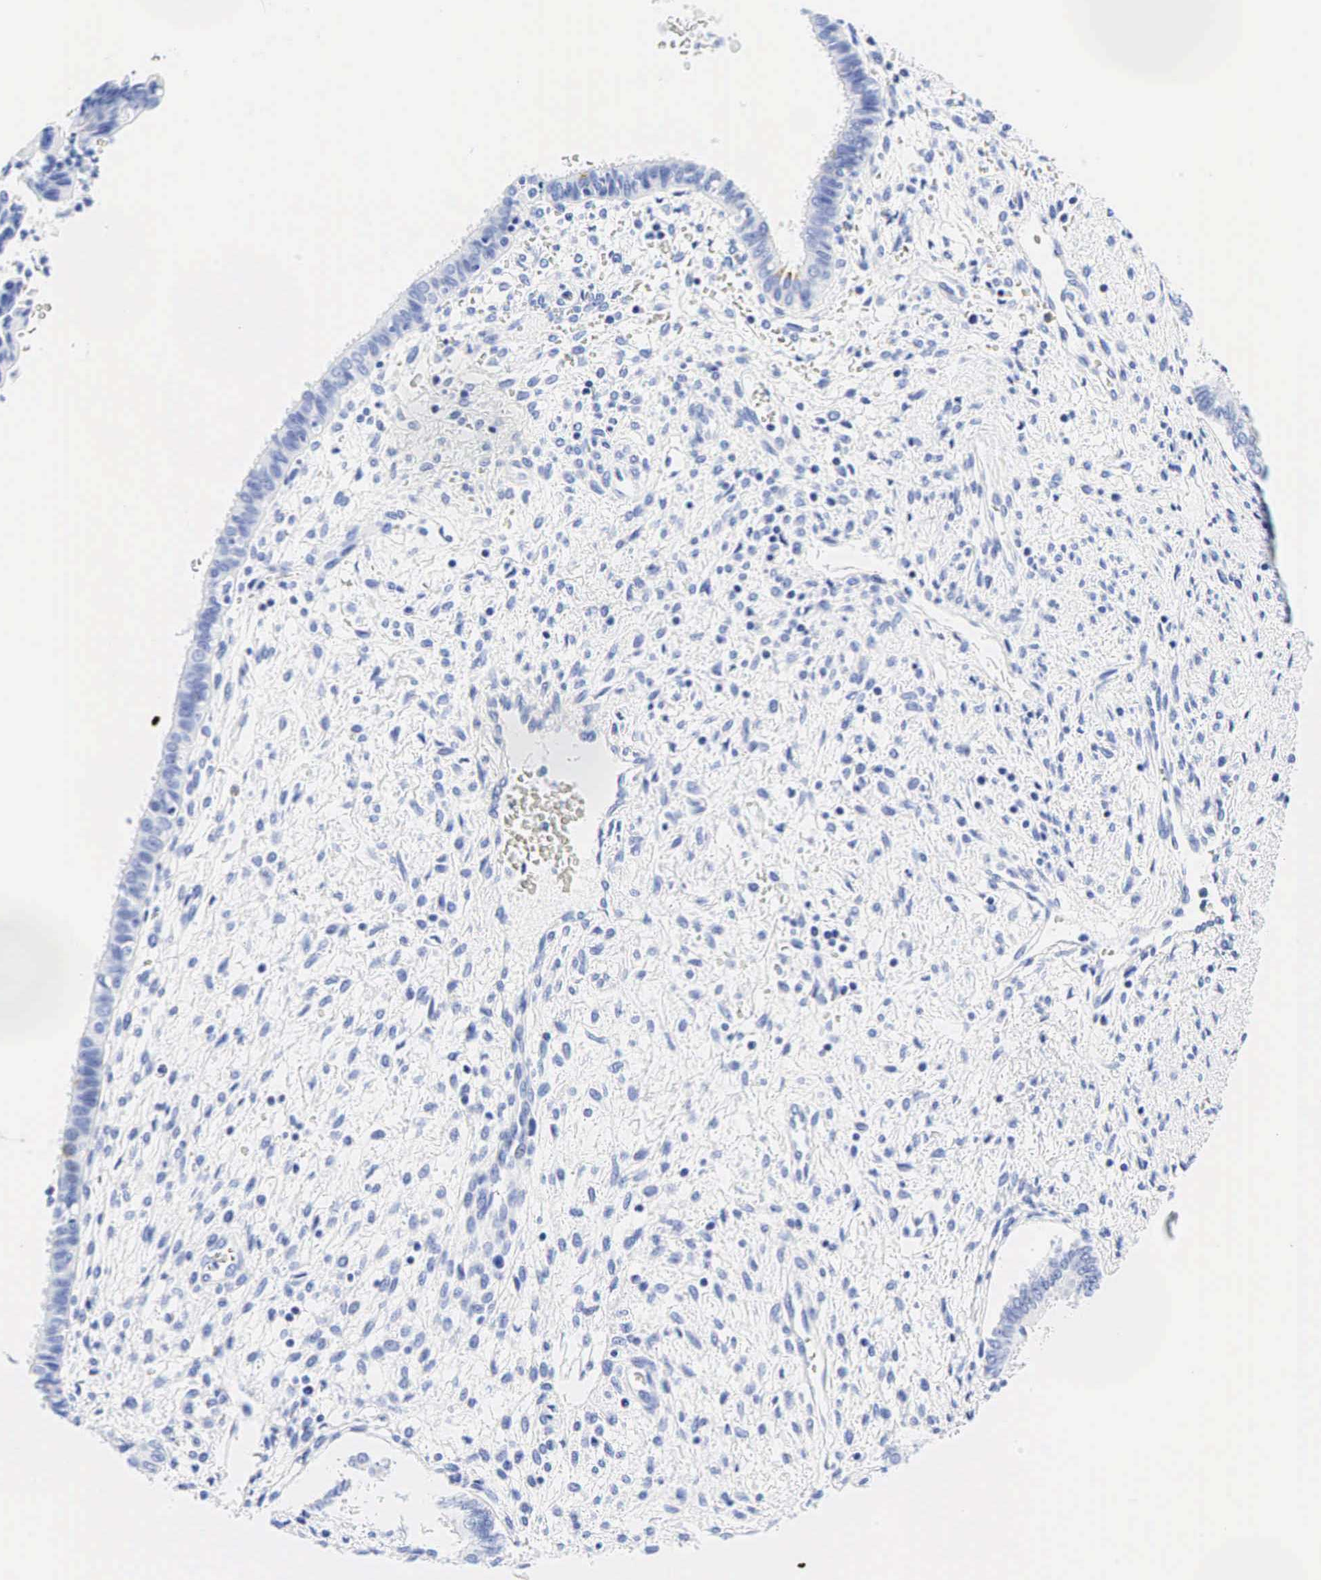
{"staining": {"intensity": "negative", "quantity": "none", "location": "none"}, "tissue": "cervical cancer", "cell_type": "Tumor cells", "image_type": "cancer", "snomed": [{"axis": "morphology", "description": "Normal tissue, NOS"}, {"axis": "morphology", "description": "Adenocarcinoma, NOS"}, {"axis": "topography", "description": "Cervix"}], "caption": "This is an IHC histopathology image of adenocarcinoma (cervical). There is no staining in tumor cells.", "gene": "CHGA", "patient": {"sex": "female", "age": 34}}